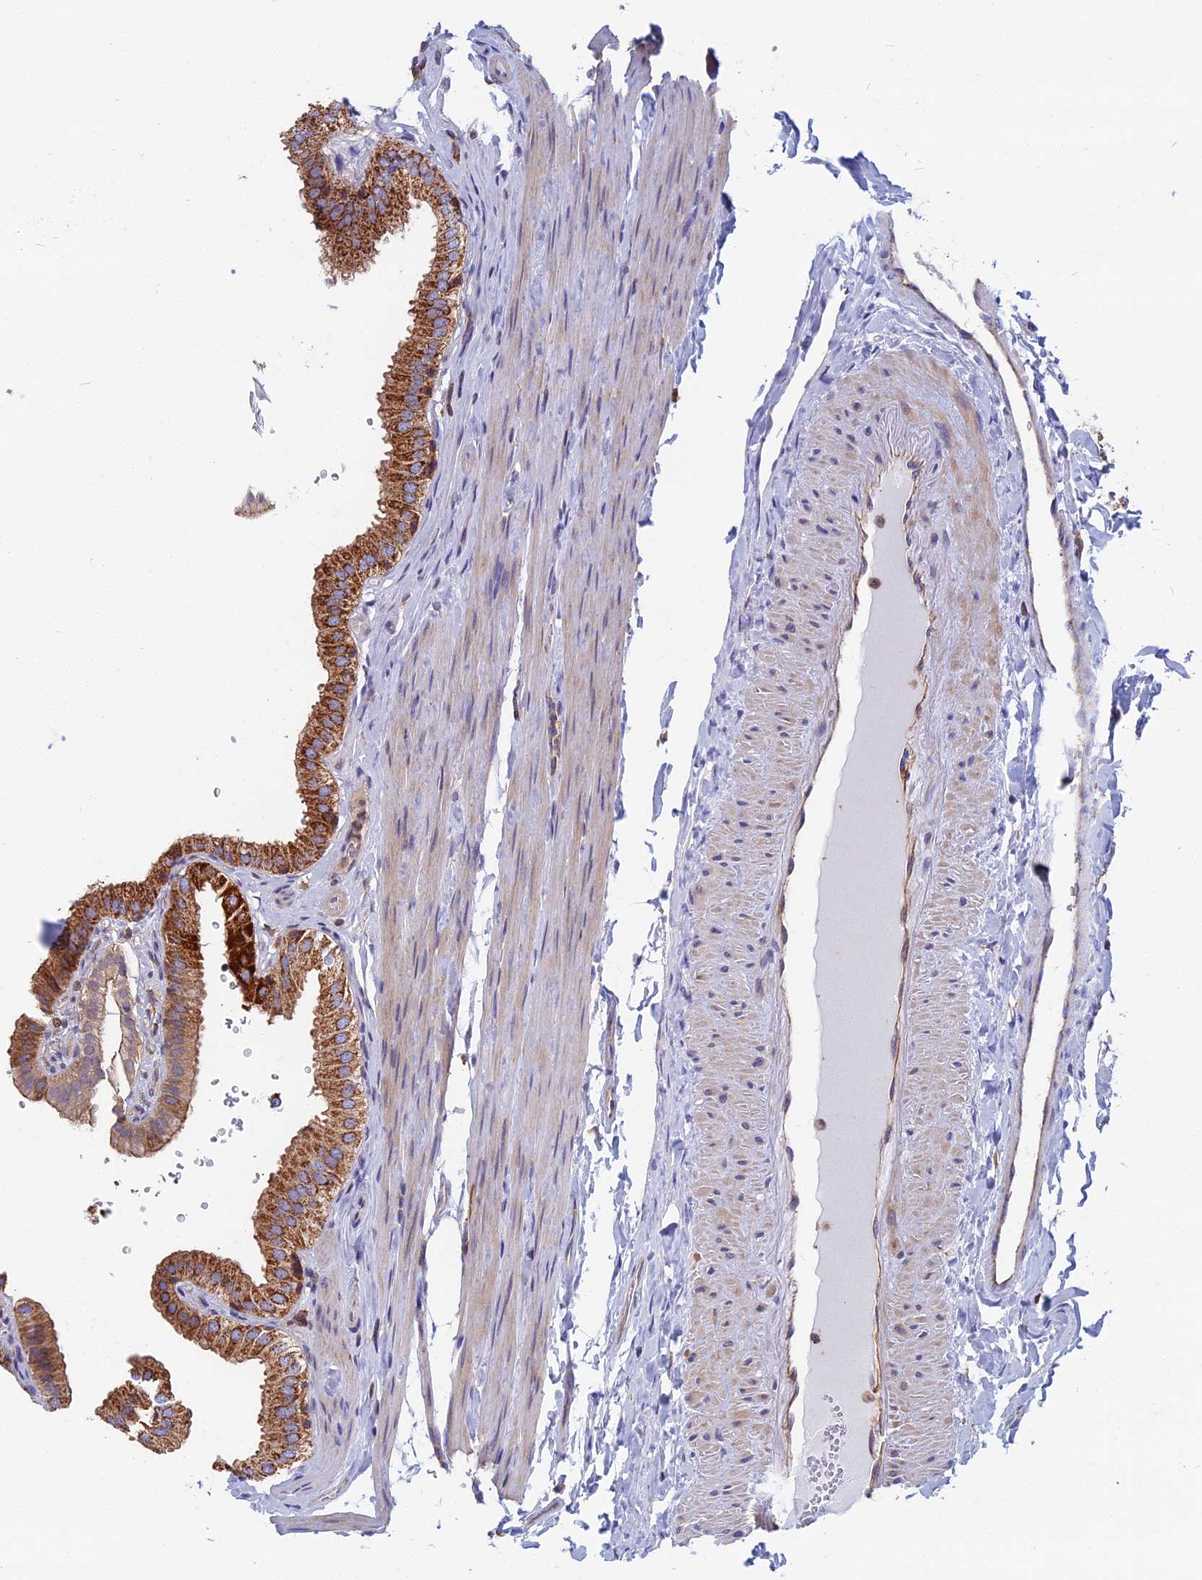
{"staining": {"intensity": "strong", "quantity": ">75%", "location": "cytoplasmic/membranous"}, "tissue": "gallbladder", "cell_type": "Glandular cells", "image_type": "normal", "snomed": [{"axis": "morphology", "description": "Normal tissue, NOS"}, {"axis": "topography", "description": "Gallbladder"}], "caption": "Brown immunohistochemical staining in unremarkable gallbladder demonstrates strong cytoplasmic/membranous positivity in about >75% of glandular cells. The protein is shown in brown color, while the nuclei are stained blue.", "gene": "HSD17B8", "patient": {"sex": "female", "age": 61}}